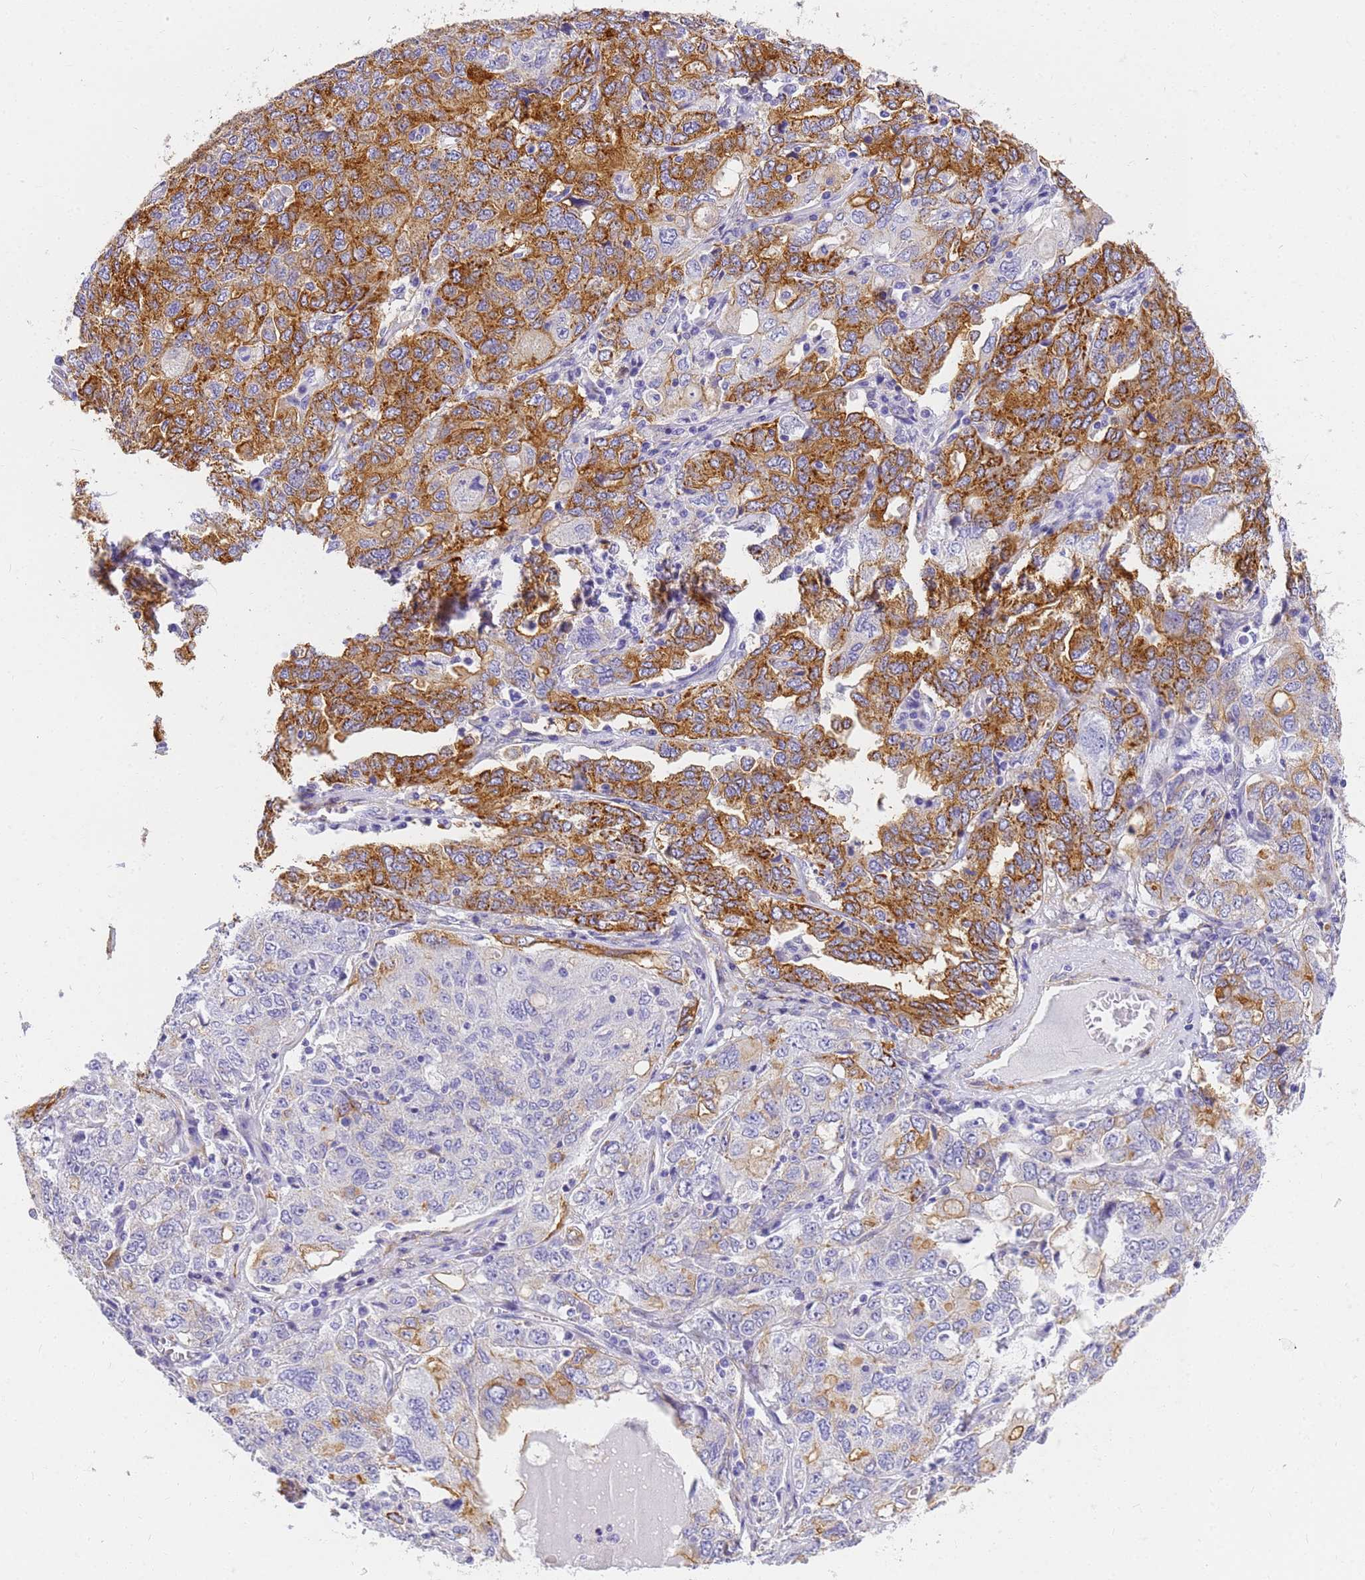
{"staining": {"intensity": "moderate", "quantity": "25%-75%", "location": "cytoplasmic/membranous"}, "tissue": "ovarian cancer", "cell_type": "Tumor cells", "image_type": "cancer", "snomed": [{"axis": "morphology", "description": "Carcinoma, endometroid"}, {"axis": "topography", "description": "Ovary"}], "caption": "Immunohistochemistry micrograph of neoplastic tissue: ovarian cancer (endometroid carcinoma) stained using immunohistochemistry demonstrates medium levels of moderate protein expression localized specifically in the cytoplasmic/membranous of tumor cells, appearing as a cytoplasmic/membranous brown color.", "gene": "MVB12A", "patient": {"sex": "female", "age": 62}}